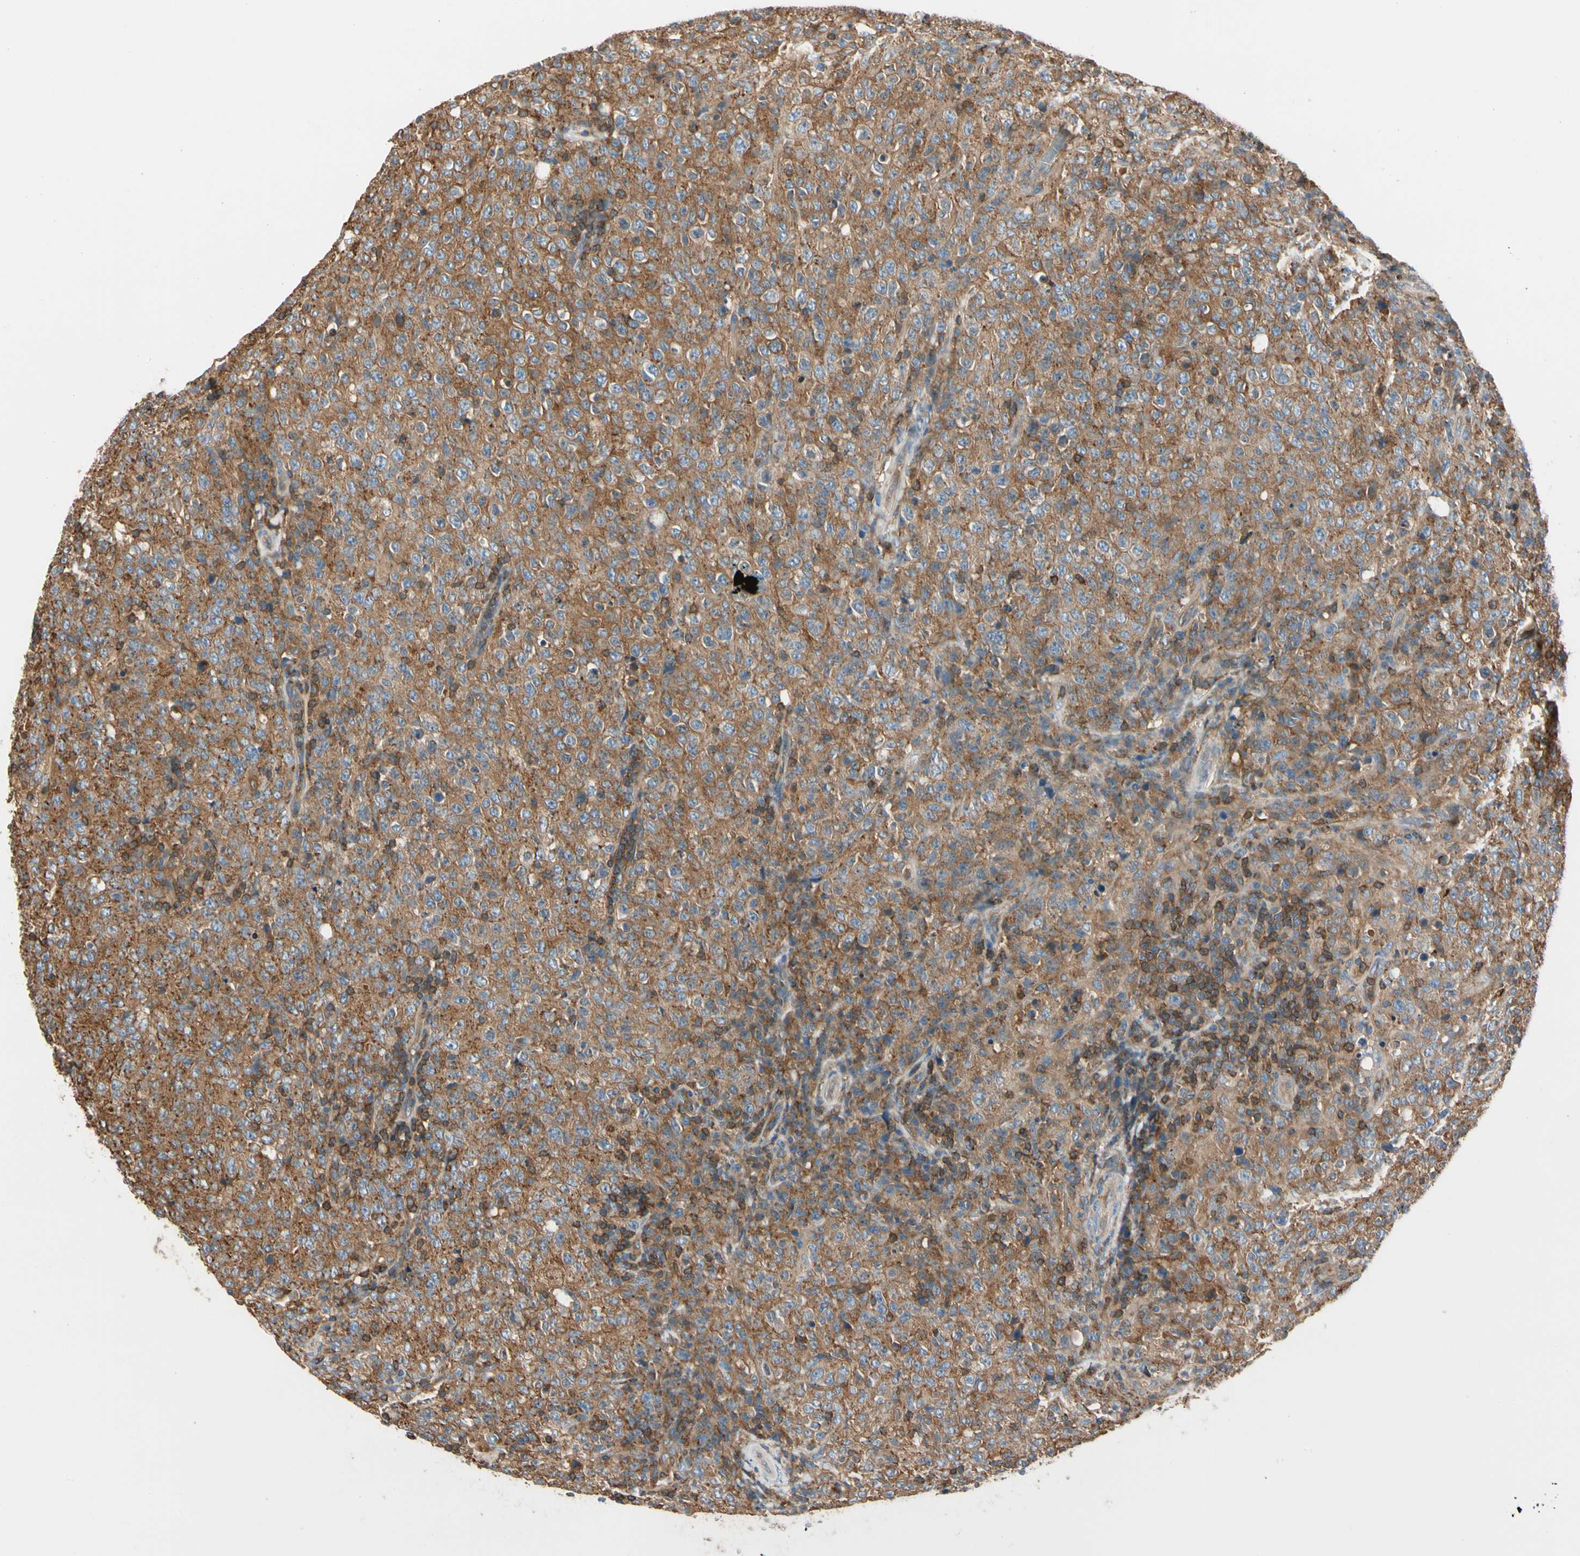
{"staining": {"intensity": "moderate", "quantity": ">75%", "location": "cytoplasmic/membranous"}, "tissue": "lymphoma", "cell_type": "Tumor cells", "image_type": "cancer", "snomed": [{"axis": "morphology", "description": "Malignant lymphoma, non-Hodgkin's type, High grade"}, {"axis": "topography", "description": "Tonsil"}], "caption": "Immunohistochemical staining of human lymphoma exhibits medium levels of moderate cytoplasmic/membranous positivity in approximately >75% of tumor cells.", "gene": "CAPZA2", "patient": {"sex": "female", "age": 36}}